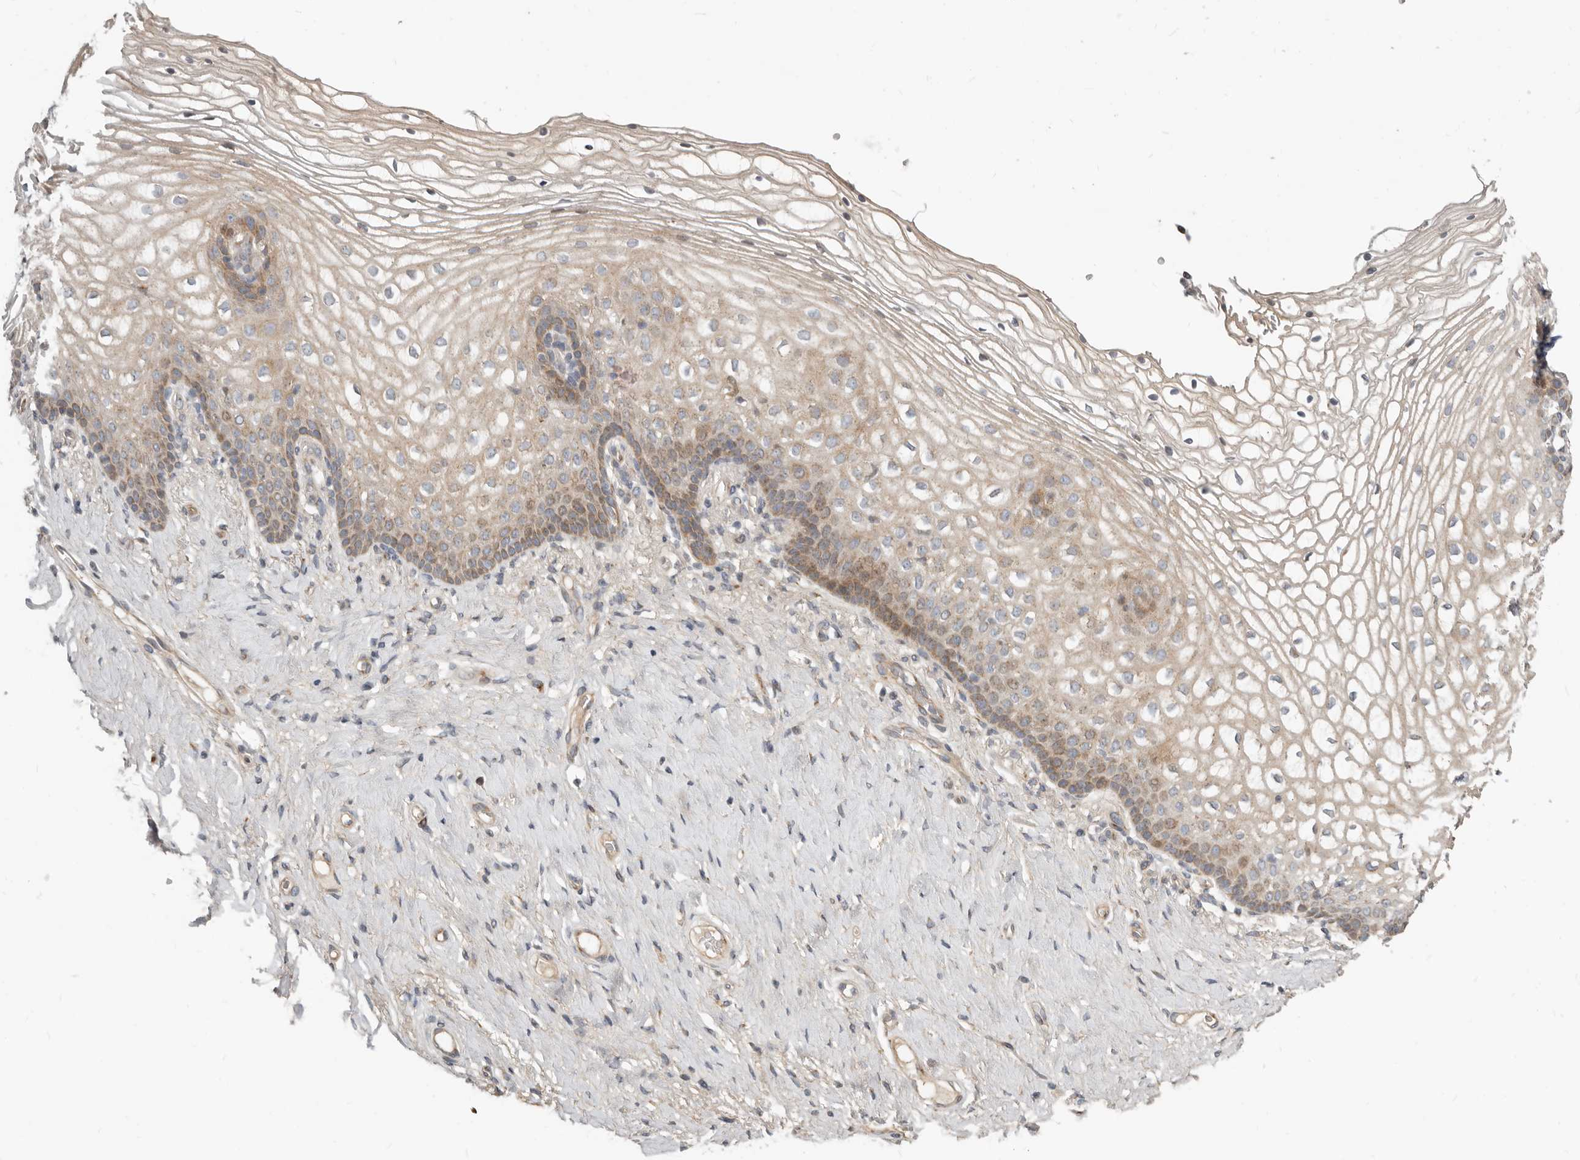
{"staining": {"intensity": "moderate", "quantity": "25%-75%", "location": "cytoplasmic/membranous"}, "tissue": "vagina", "cell_type": "Squamous epithelial cells", "image_type": "normal", "snomed": [{"axis": "morphology", "description": "Normal tissue, NOS"}, {"axis": "topography", "description": "Vagina"}], "caption": "A high-resolution histopathology image shows IHC staining of normal vagina, which exhibits moderate cytoplasmic/membranous expression in about 25%-75% of squamous epithelial cells.", "gene": "NPY4R2", "patient": {"sex": "female", "age": 60}}